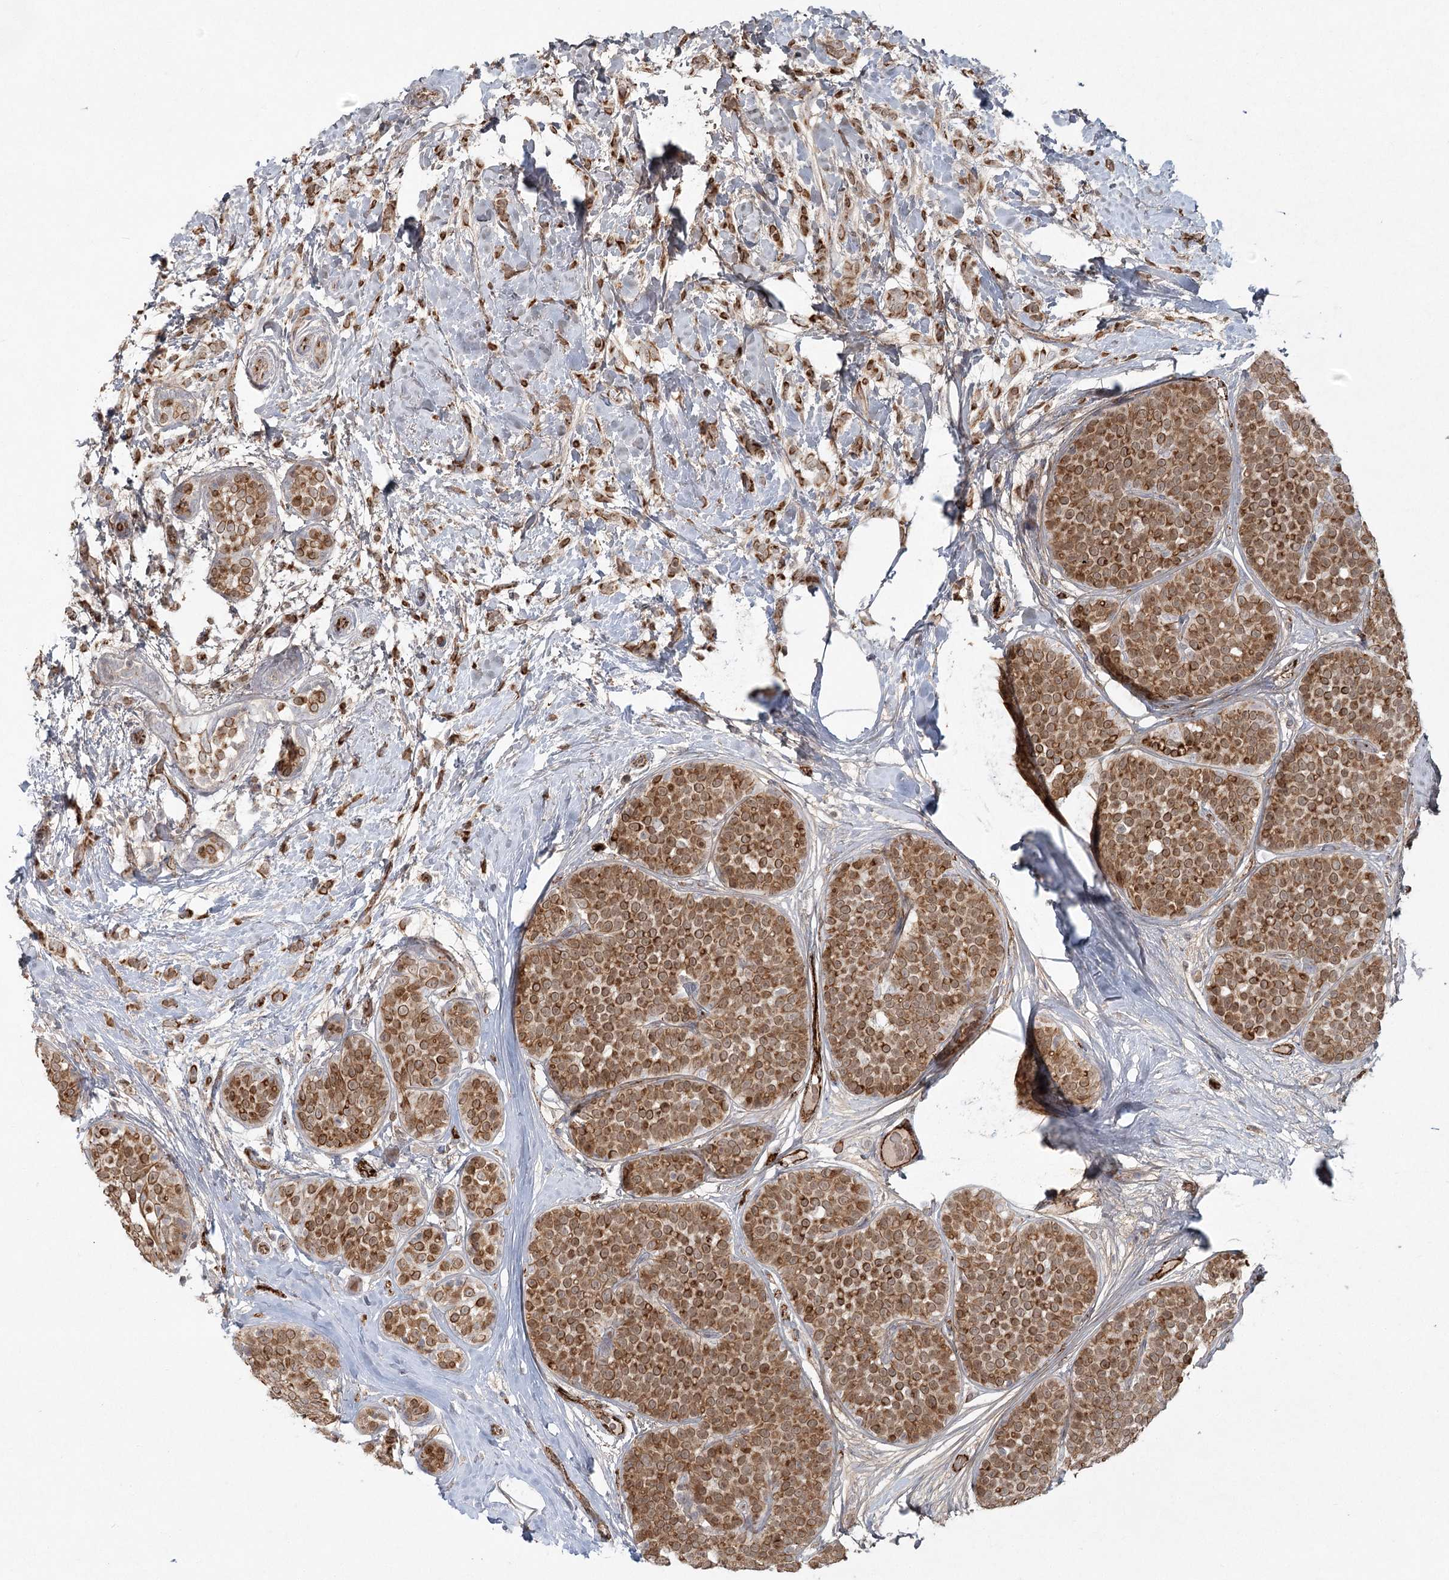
{"staining": {"intensity": "moderate", "quantity": ">75%", "location": "cytoplasmic/membranous,nuclear"}, "tissue": "breast cancer", "cell_type": "Tumor cells", "image_type": "cancer", "snomed": [{"axis": "morphology", "description": "Lobular carcinoma, in situ"}, {"axis": "morphology", "description": "Lobular carcinoma"}, {"axis": "topography", "description": "Breast"}], "caption": "This is a histology image of IHC staining of breast lobular carcinoma in situ, which shows moderate positivity in the cytoplasmic/membranous and nuclear of tumor cells.", "gene": "KBTBD4", "patient": {"sex": "female", "age": 41}}